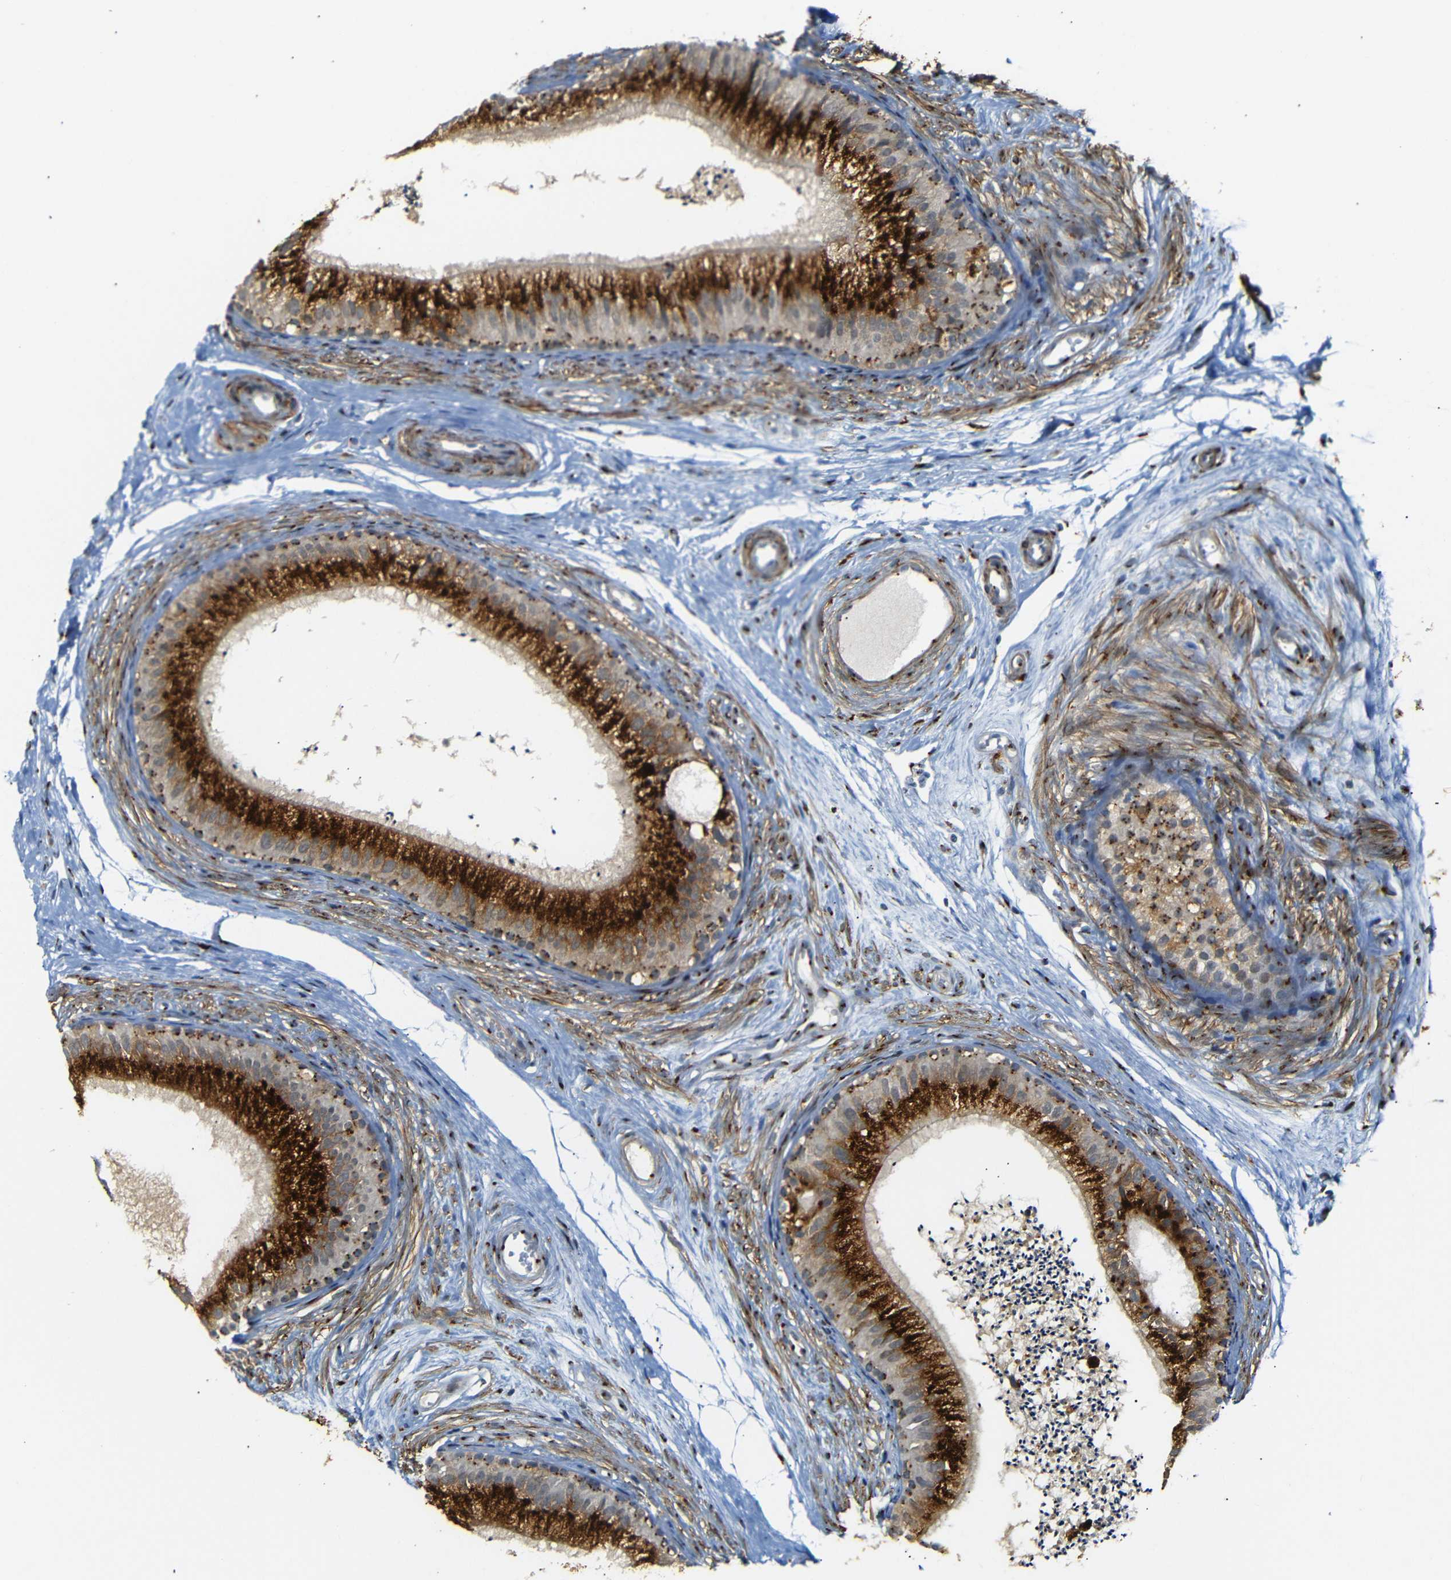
{"staining": {"intensity": "strong", "quantity": ">75%", "location": "cytoplasmic/membranous"}, "tissue": "epididymis", "cell_type": "Glandular cells", "image_type": "normal", "snomed": [{"axis": "morphology", "description": "Normal tissue, NOS"}, {"axis": "topography", "description": "Epididymis"}], "caption": "Epididymis stained with DAB immunohistochemistry shows high levels of strong cytoplasmic/membranous positivity in approximately >75% of glandular cells.", "gene": "TGOLN2", "patient": {"sex": "male", "age": 56}}